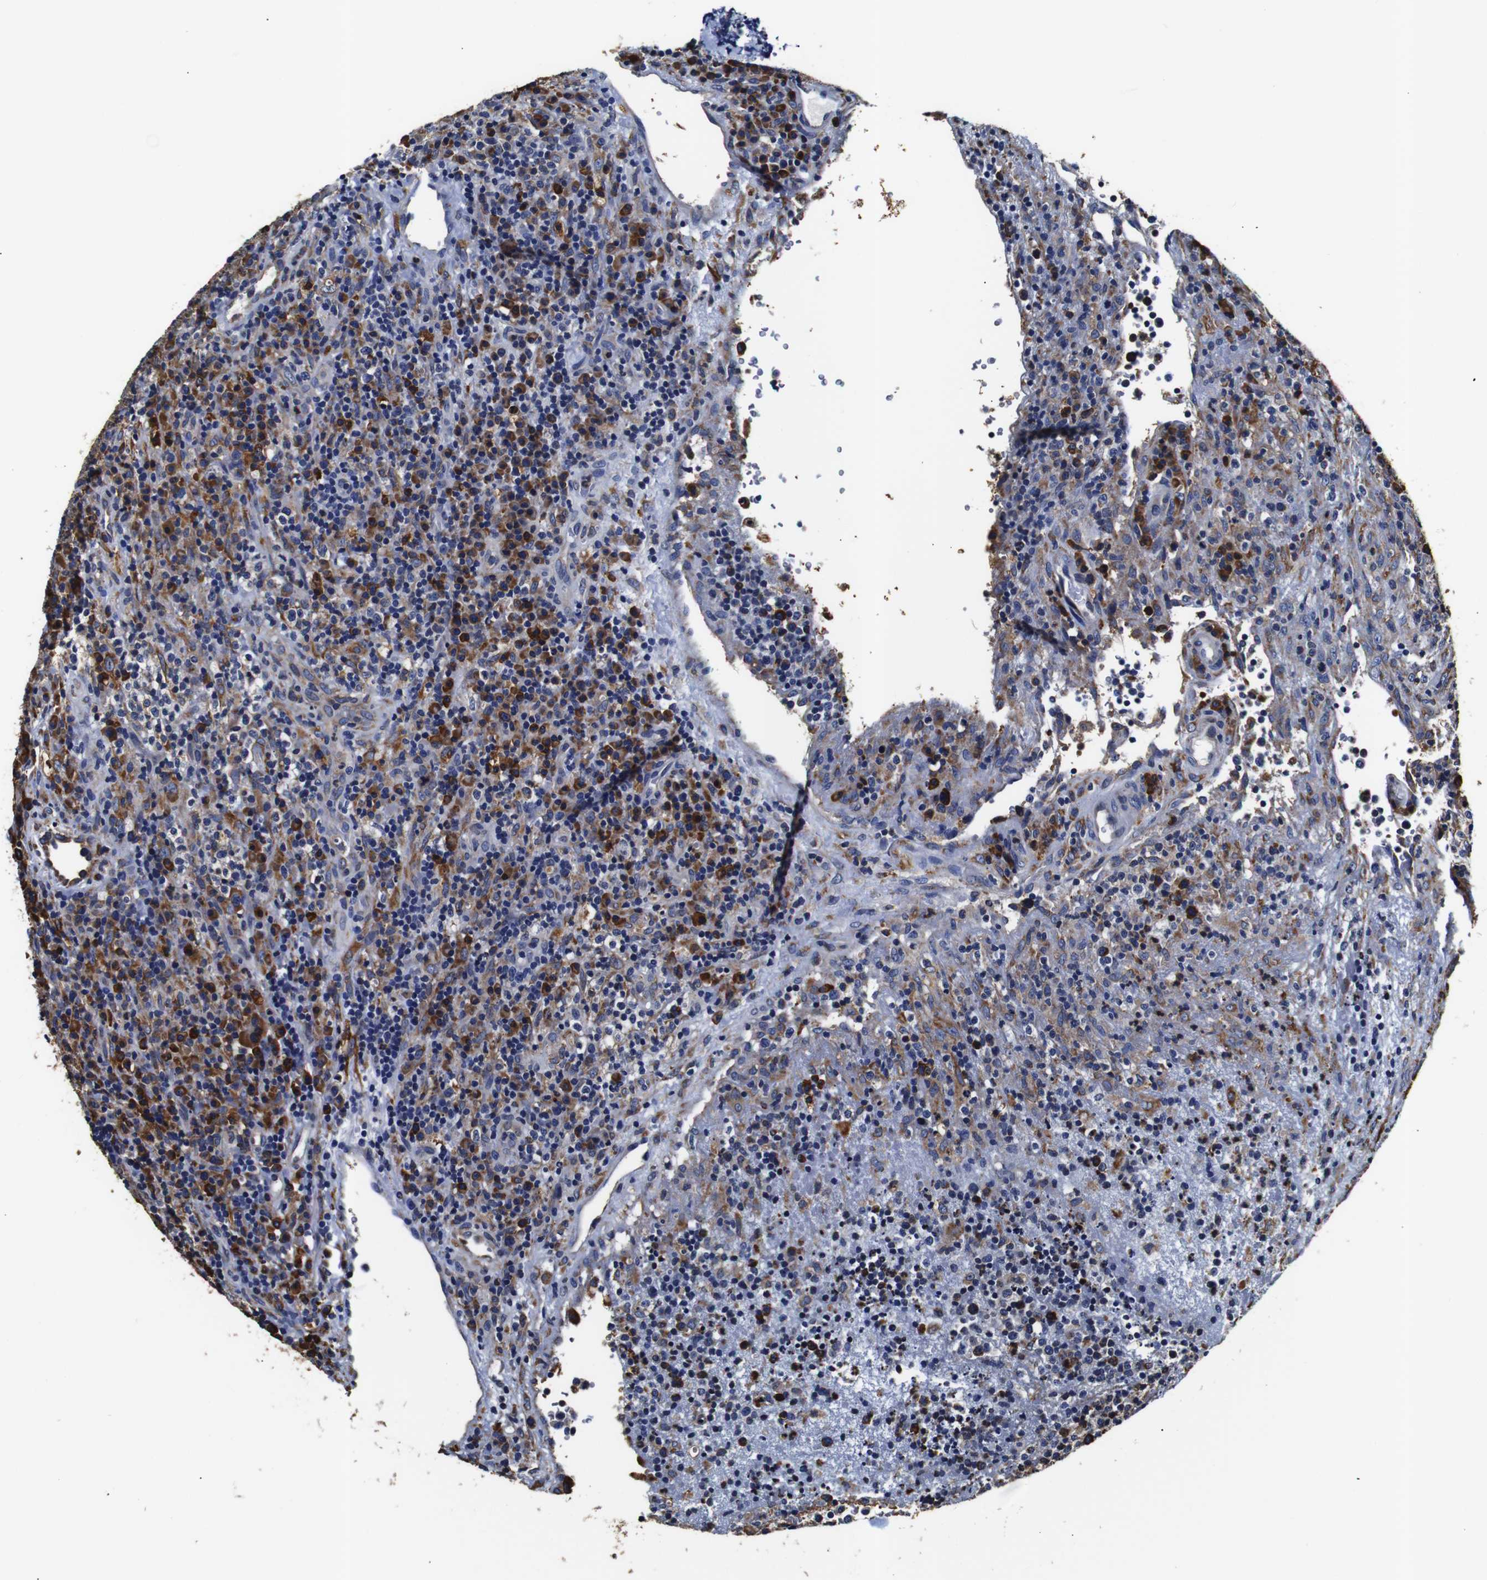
{"staining": {"intensity": "moderate", "quantity": "25%-75%", "location": "cytoplasmic/membranous"}, "tissue": "lymphoma", "cell_type": "Tumor cells", "image_type": "cancer", "snomed": [{"axis": "morphology", "description": "Malignant lymphoma, non-Hodgkin's type, High grade"}, {"axis": "topography", "description": "Lymph node"}], "caption": "An image of human lymphoma stained for a protein demonstrates moderate cytoplasmic/membranous brown staining in tumor cells.", "gene": "PPIB", "patient": {"sex": "female", "age": 76}}